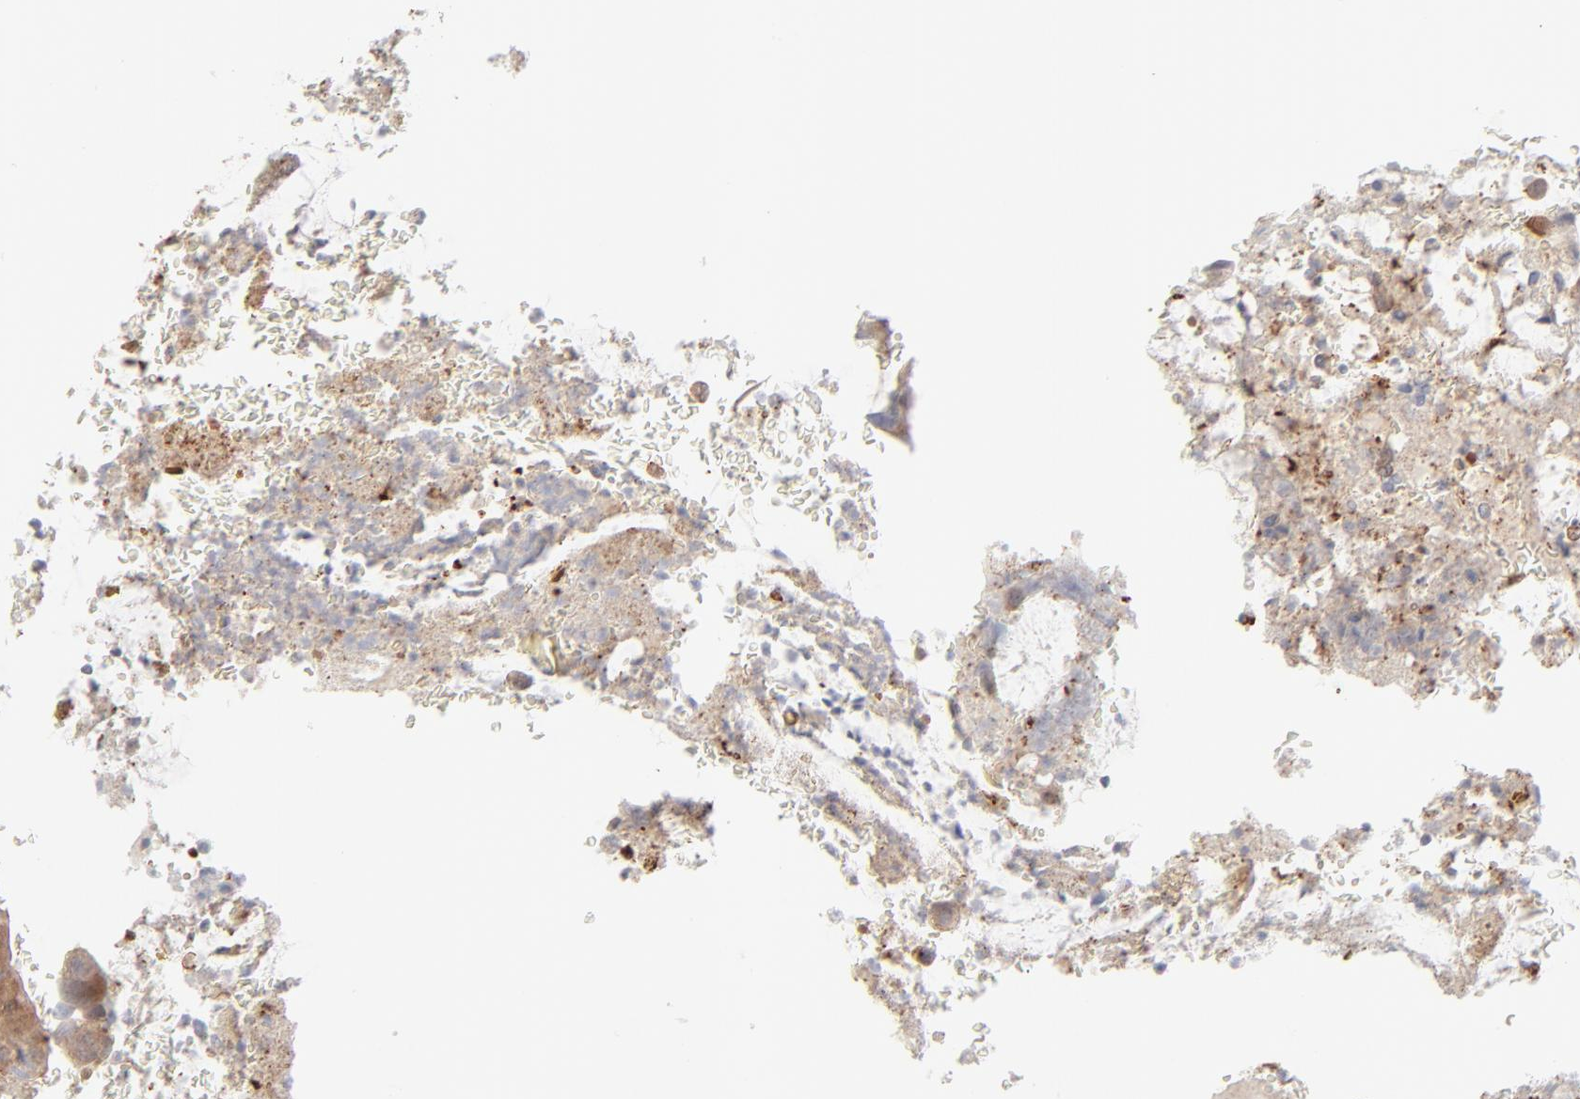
{"staining": {"intensity": "moderate", "quantity": "25%-75%", "location": "cytoplasmic/membranous"}, "tissue": "colorectal cancer", "cell_type": "Tumor cells", "image_type": "cancer", "snomed": [{"axis": "morphology", "description": "Normal tissue, NOS"}, {"axis": "morphology", "description": "Adenocarcinoma, NOS"}, {"axis": "topography", "description": "Rectum"}], "caption": "Brown immunohistochemical staining in colorectal cancer (adenocarcinoma) shows moderate cytoplasmic/membranous staining in about 25%-75% of tumor cells. The protein of interest is shown in brown color, while the nuclei are stained blue.", "gene": "LGALS2", "patient": {"sex": "male", "age": 92}}